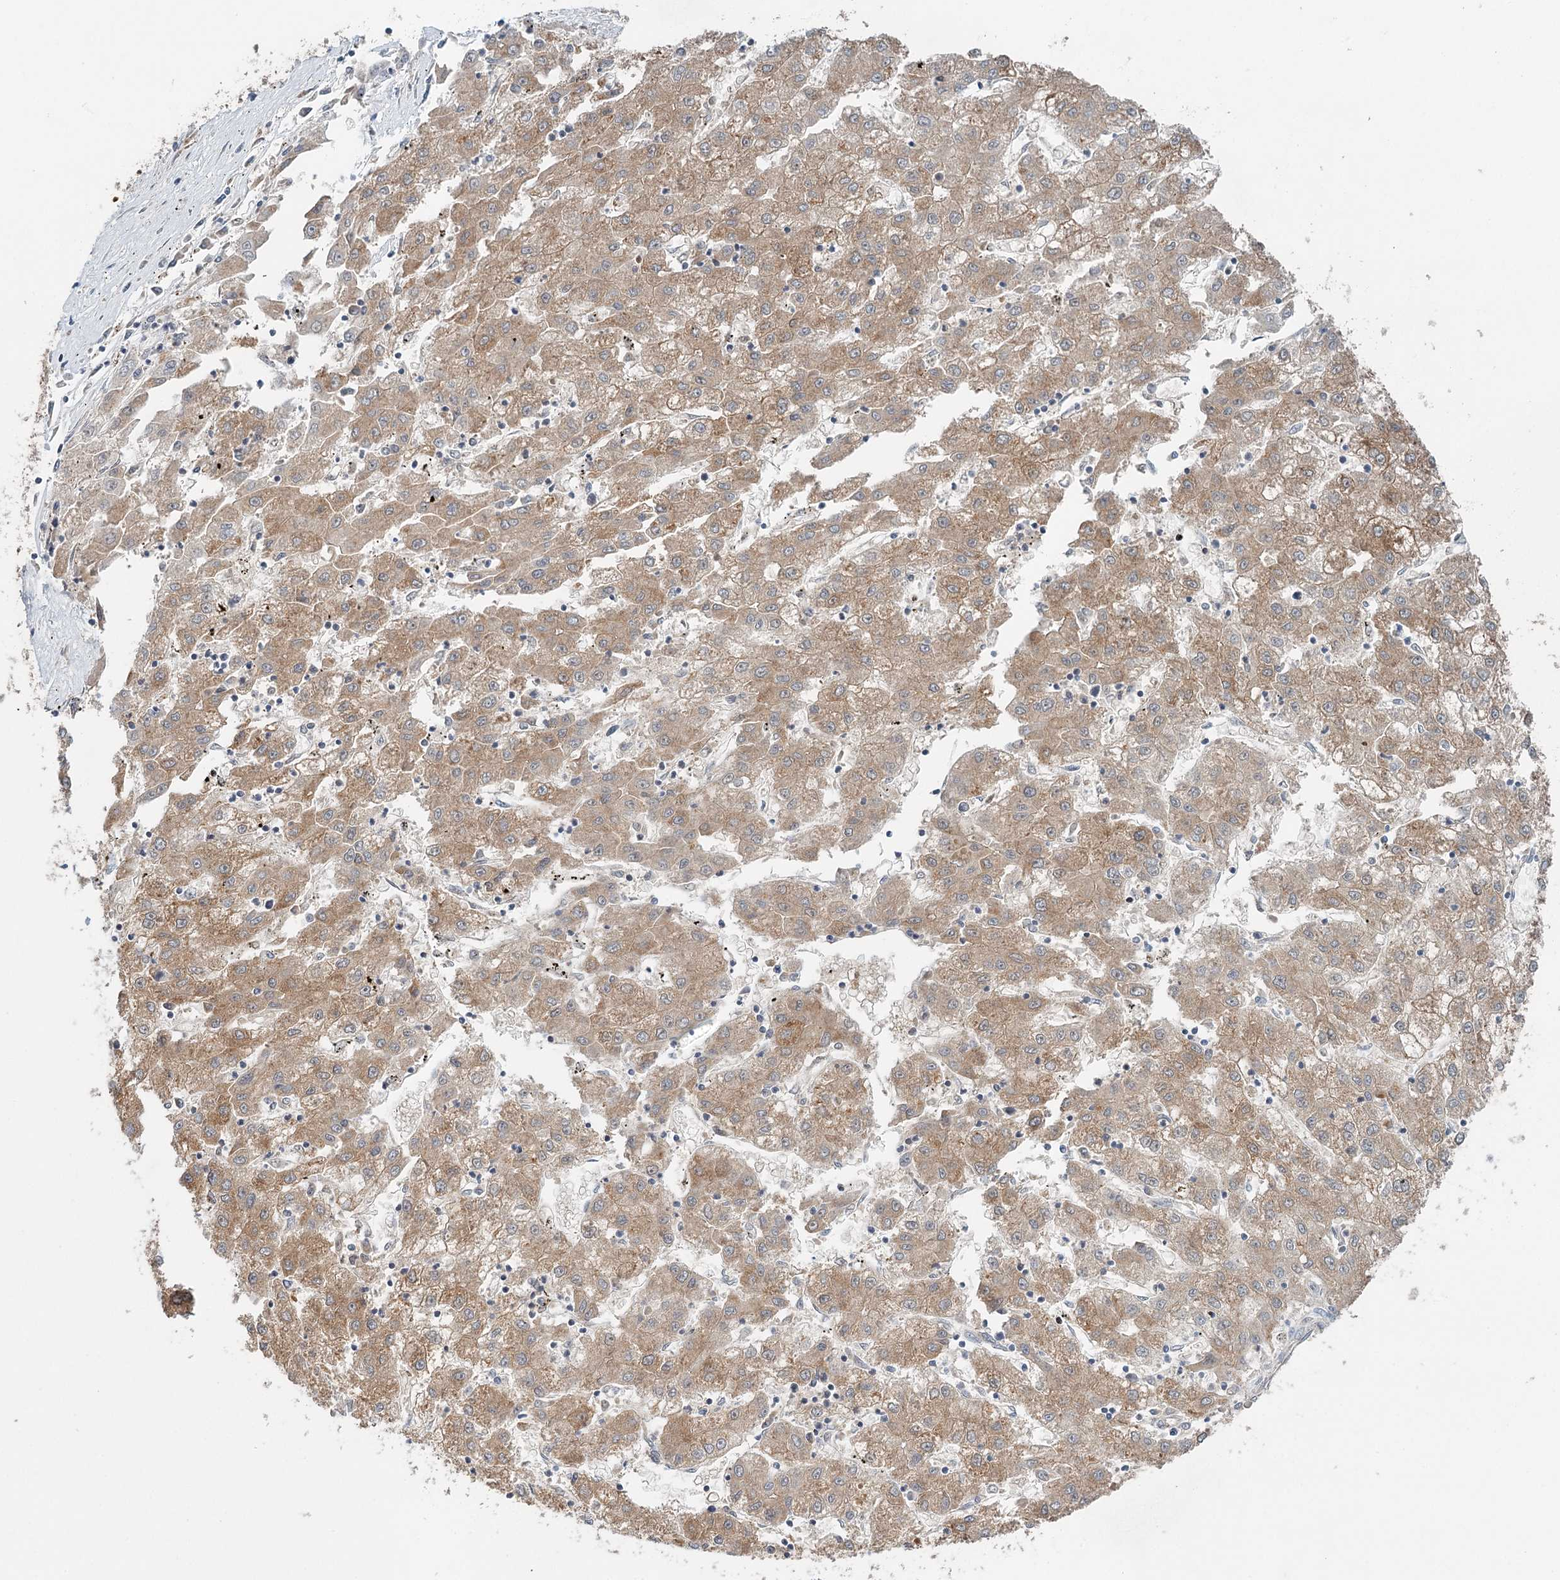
{"staining": {"intensity": "moderate", "quantity": ">75%", "location": "cytoplasmic/membranous"}, "tissue": "liver cancer", "cell_type": "Tumor cells", "image_type": "cancer", "snomed": [{"axis": "morphology", "description": "Carcinoma, Hepatocellular, NOS"}, {"axis": "topography", "description": "Liver"}], "caption": "Immunohistochemical staining of liver cancer (hepatocellular carcinoma) reveals moderate cytoplasmic/membranous protein staining in approximately >75% of tumor cells.", "gene": "ADK", "patient": {"sex": "male", "age": 72}}